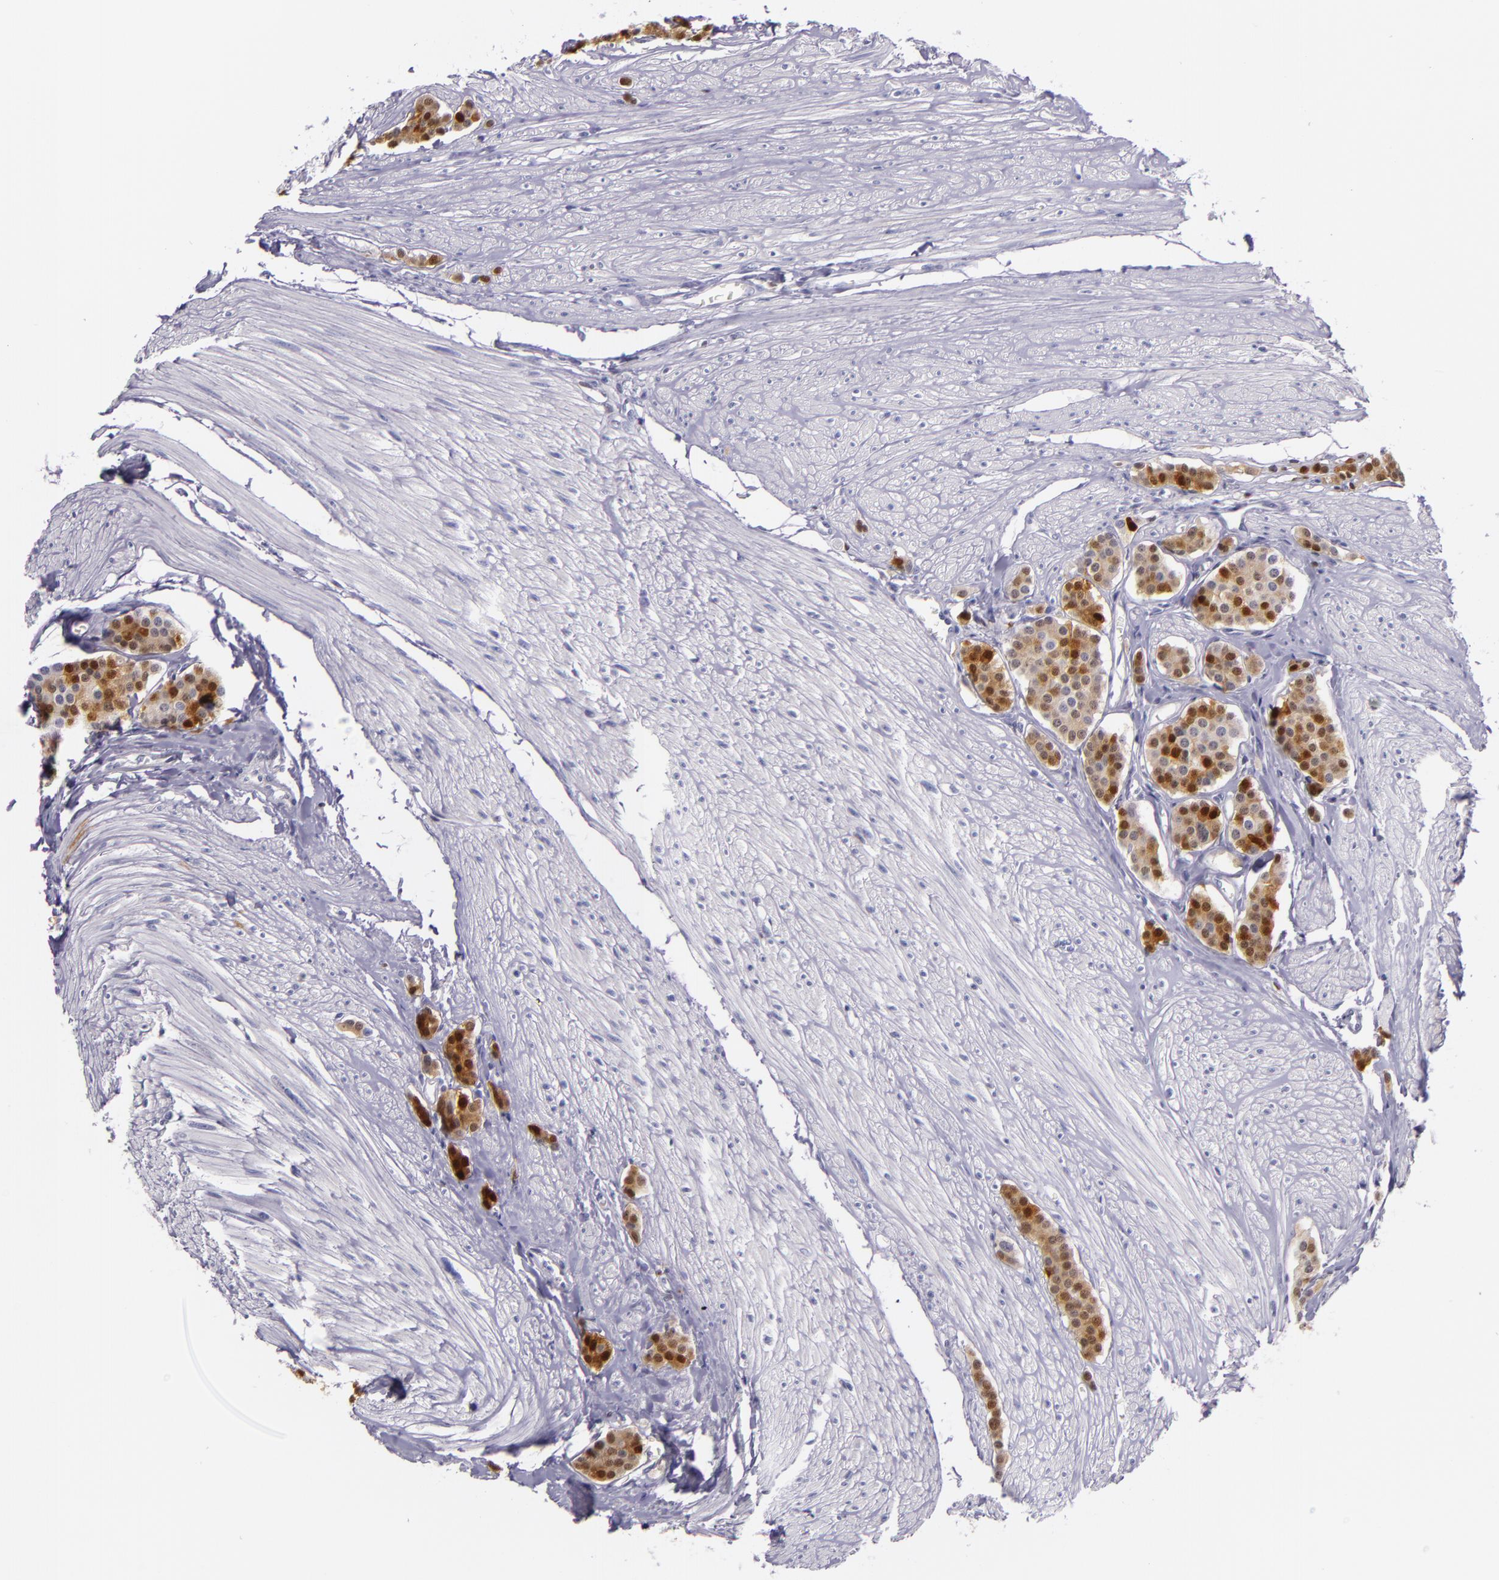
{"staining": {"intensity": "strong", "quantity": "25%-75%", "location": "nuclear"}, "tissue": "carcinoid", "cell_type": "Tumor cells", "image_type": "cancer", "snomed": [{"axis": "morphology", "description": "Carcinoid, malignant, NOS"}, {"axis": "topography", "description": "Small intestine"}], "caption": "Immunohistochemical staining of human carcinoid (malignant) displays high levels of strong nuclear protein positivity in about 25%-75% of tumor cells.", "gene": "MT1A", "patient": {"sex": "male", "age": 60}}